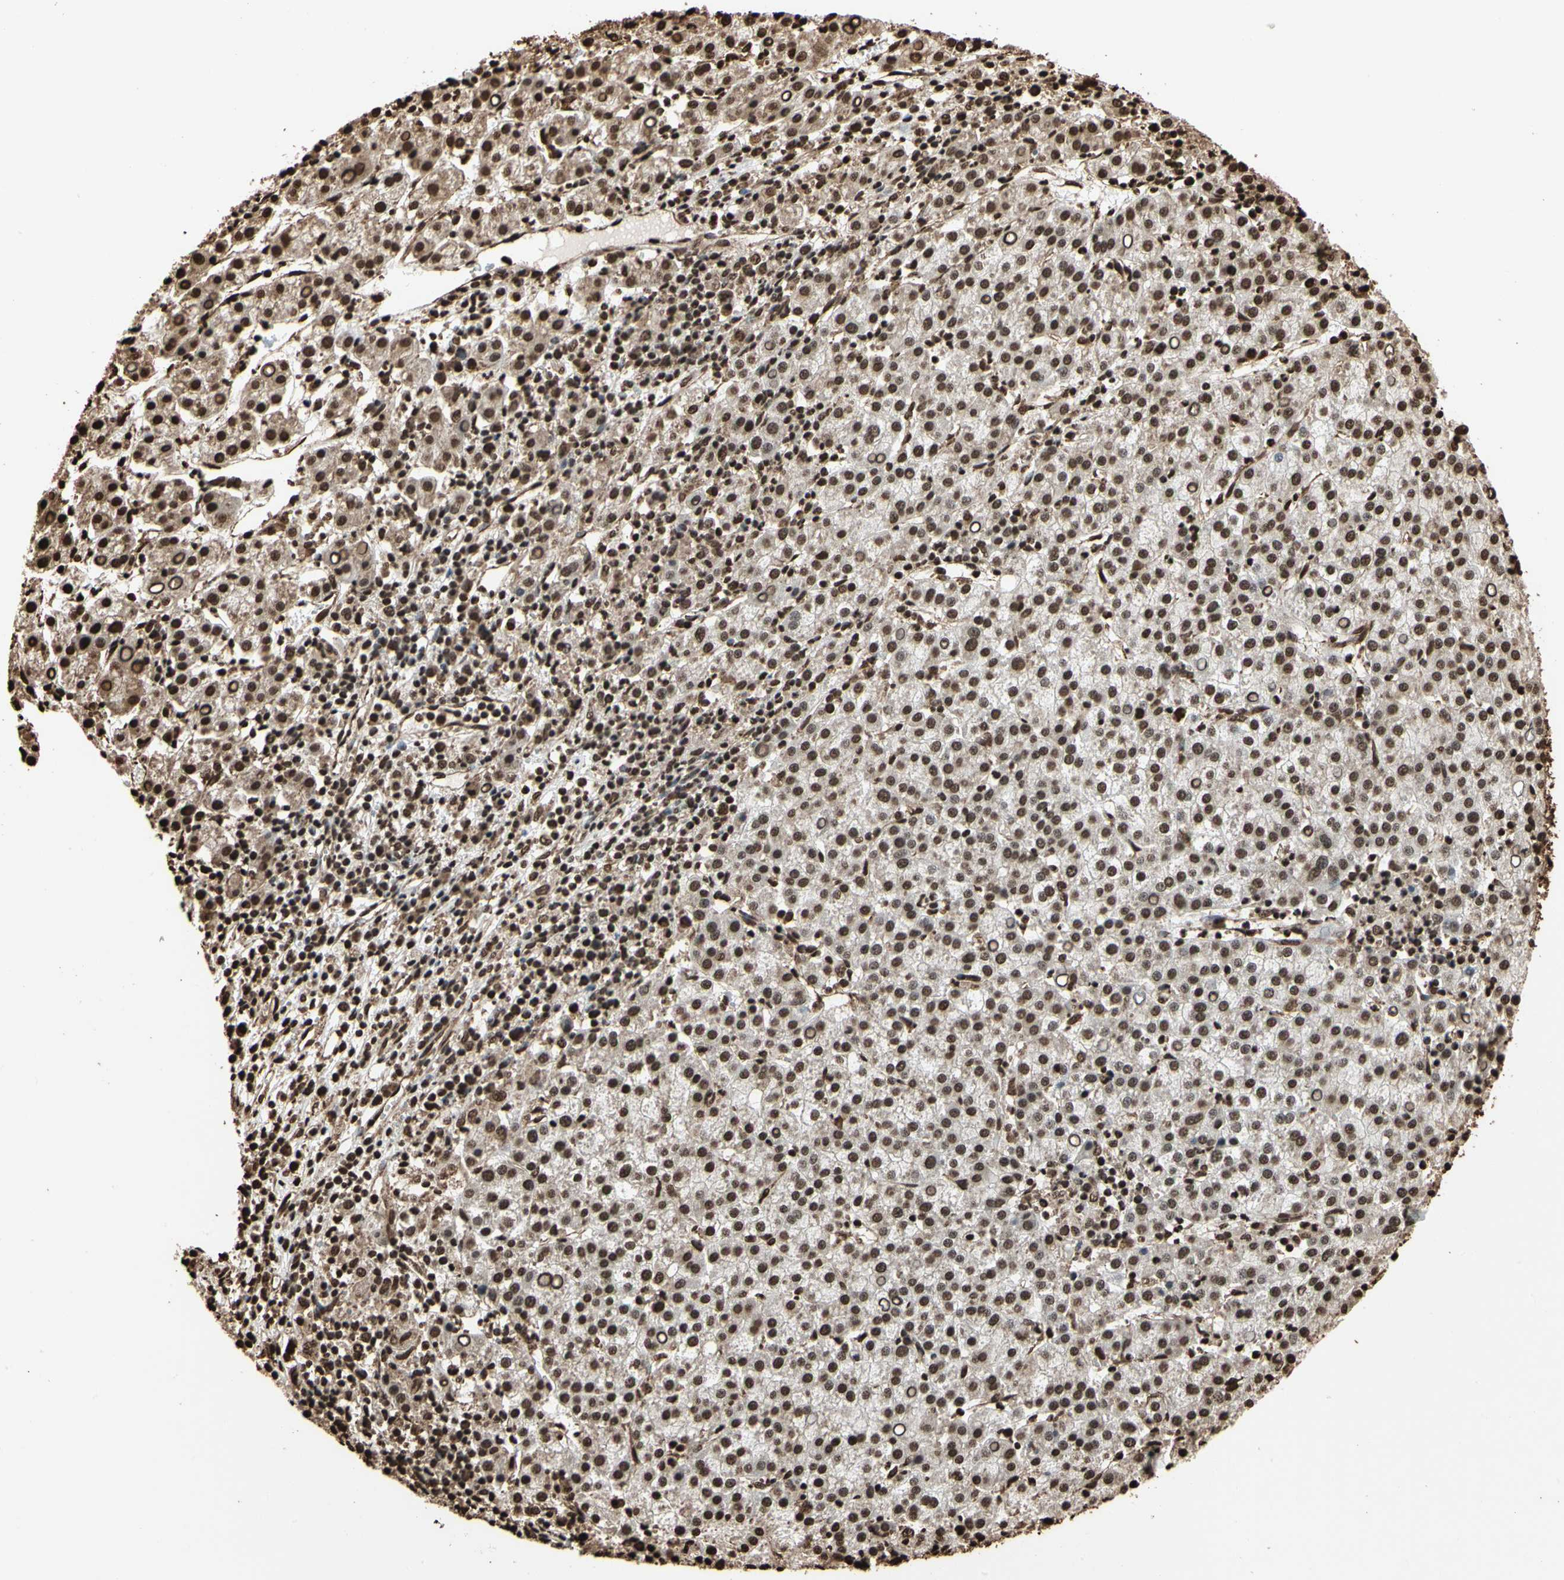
{"staining": {"intensity": "strong", "quantity": ">75%", "location": "cytoplasmic/membranous,nuclear"}, "tissue": "liver cancer", "cell_type": "Tumor cells", "image_type": "cancer", "snomed": [{"axis": "morphology", "description": "Carcinoma, Hepatocellular, NOS"}, {"axis": "topography", "description": "Liver"}], "caption": "Immunohistochemistry of human liver cancer (hepatocellular carcinoma) demonstrates high levels of strong cytoplasmic/membranous and nuclear positivity in approximately >75% of tumor cells. (Stains: DAB in brown, nuclei in blue, Microscopy: brightfield microscopy at high magnification).", "gene": "HNRNPK", "patient": {"sex": "female", "age": 58}}